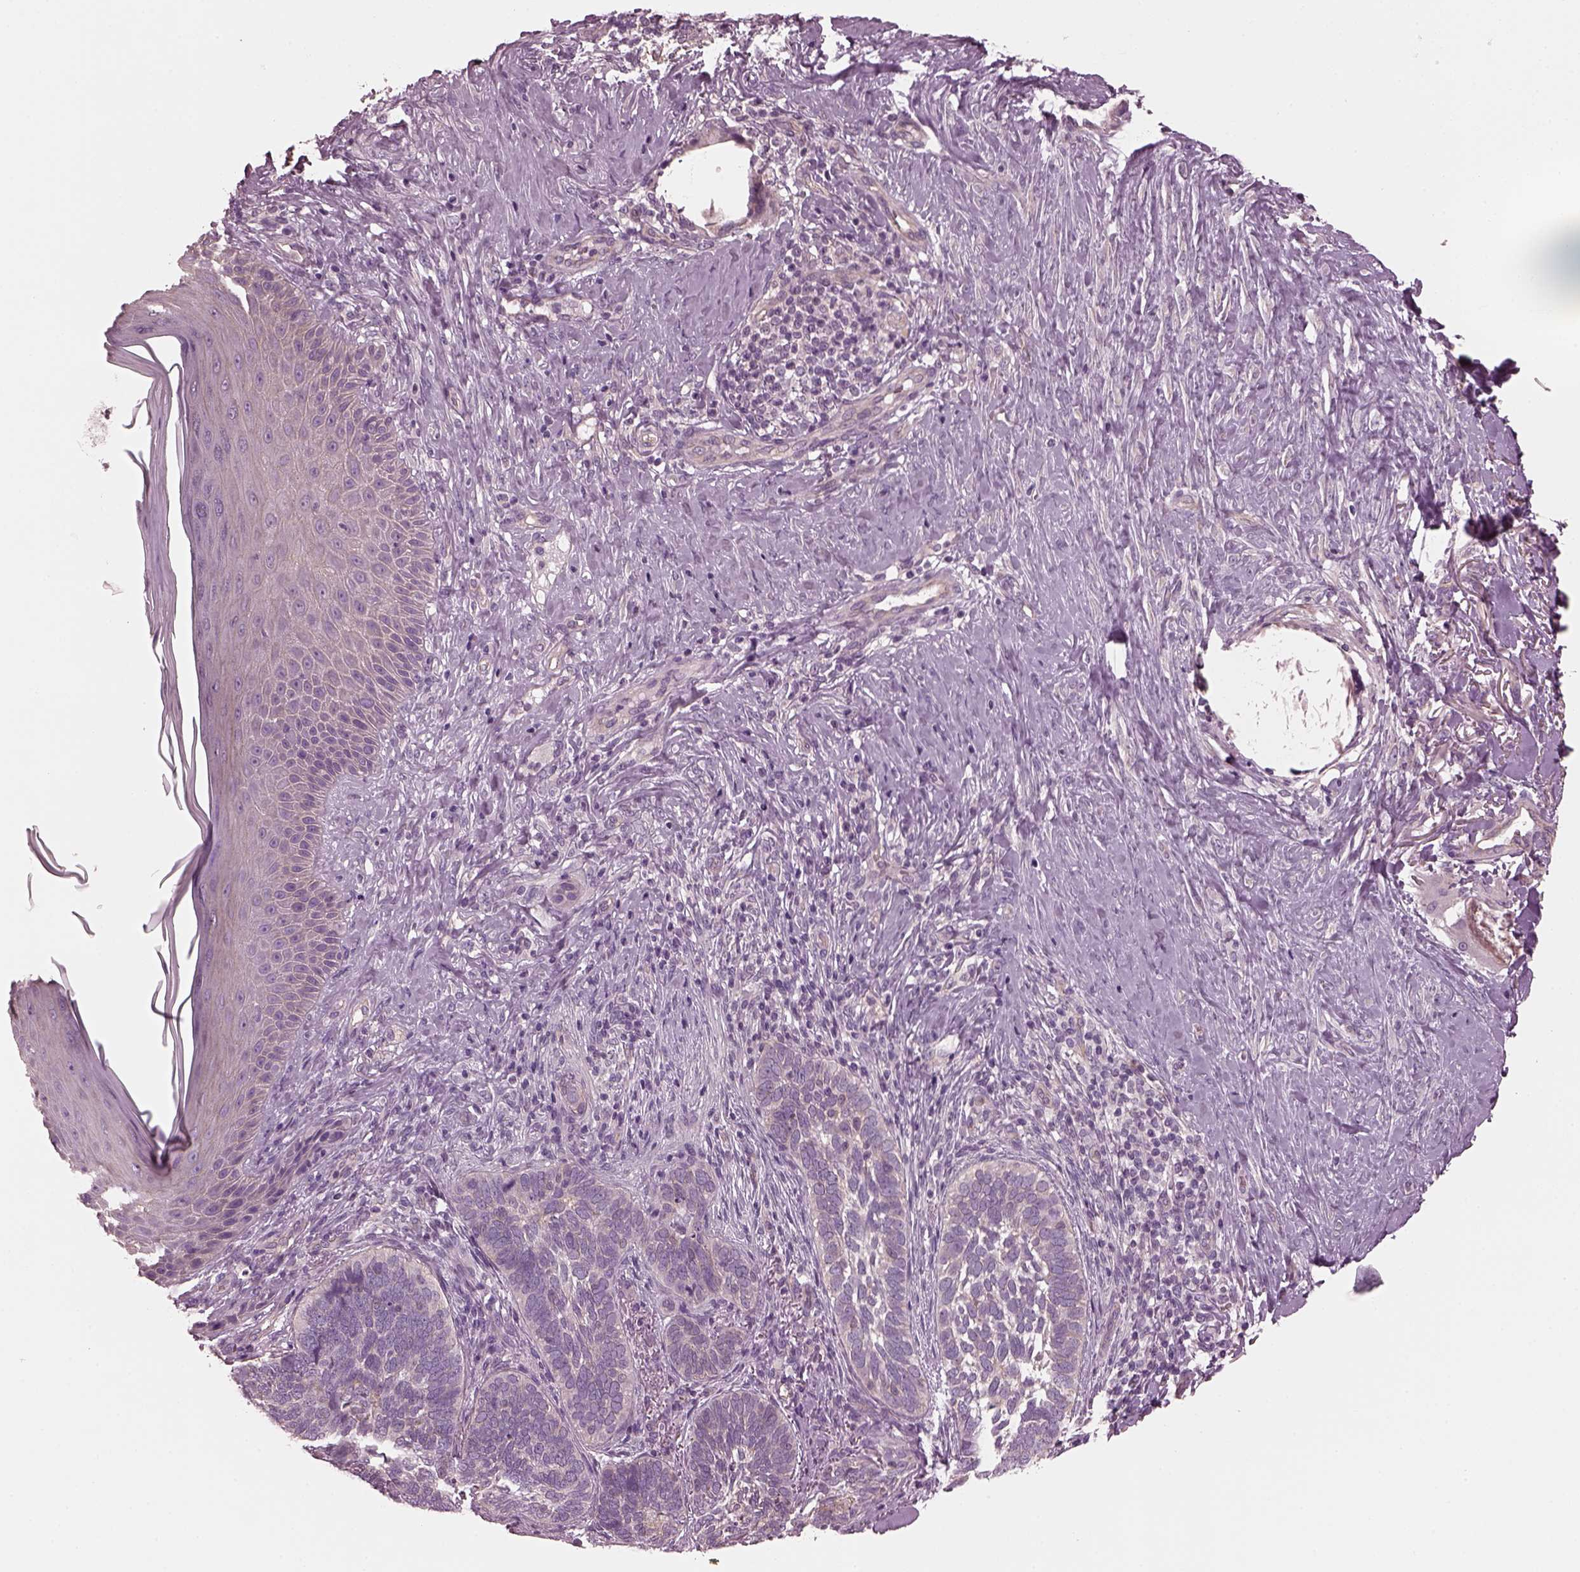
{"staining": {"intensity": "moderate", "quantity": "<25%", "location": "cytoplasmic/membranous"}, "tissue": "skin cancer", "cell_type": "Tumor cells", "image_type": "cancer", "snomed": [{"axis": "morphology", "description": "Normal tissue, NOS"}, {"axis": "morphology", "description": "Basal cell carcinoma"}, {"axis": "topography", "description": "Skin"}], "caption": "The micrograph exhibits staining of skin cancer (basal cell carcinoma), revealing moderate cytoplasmic/membranous protein staining (brown color) within tumor cells.", "gene": "ODAD1", "patient": {"sex": "male", "age": 46}}